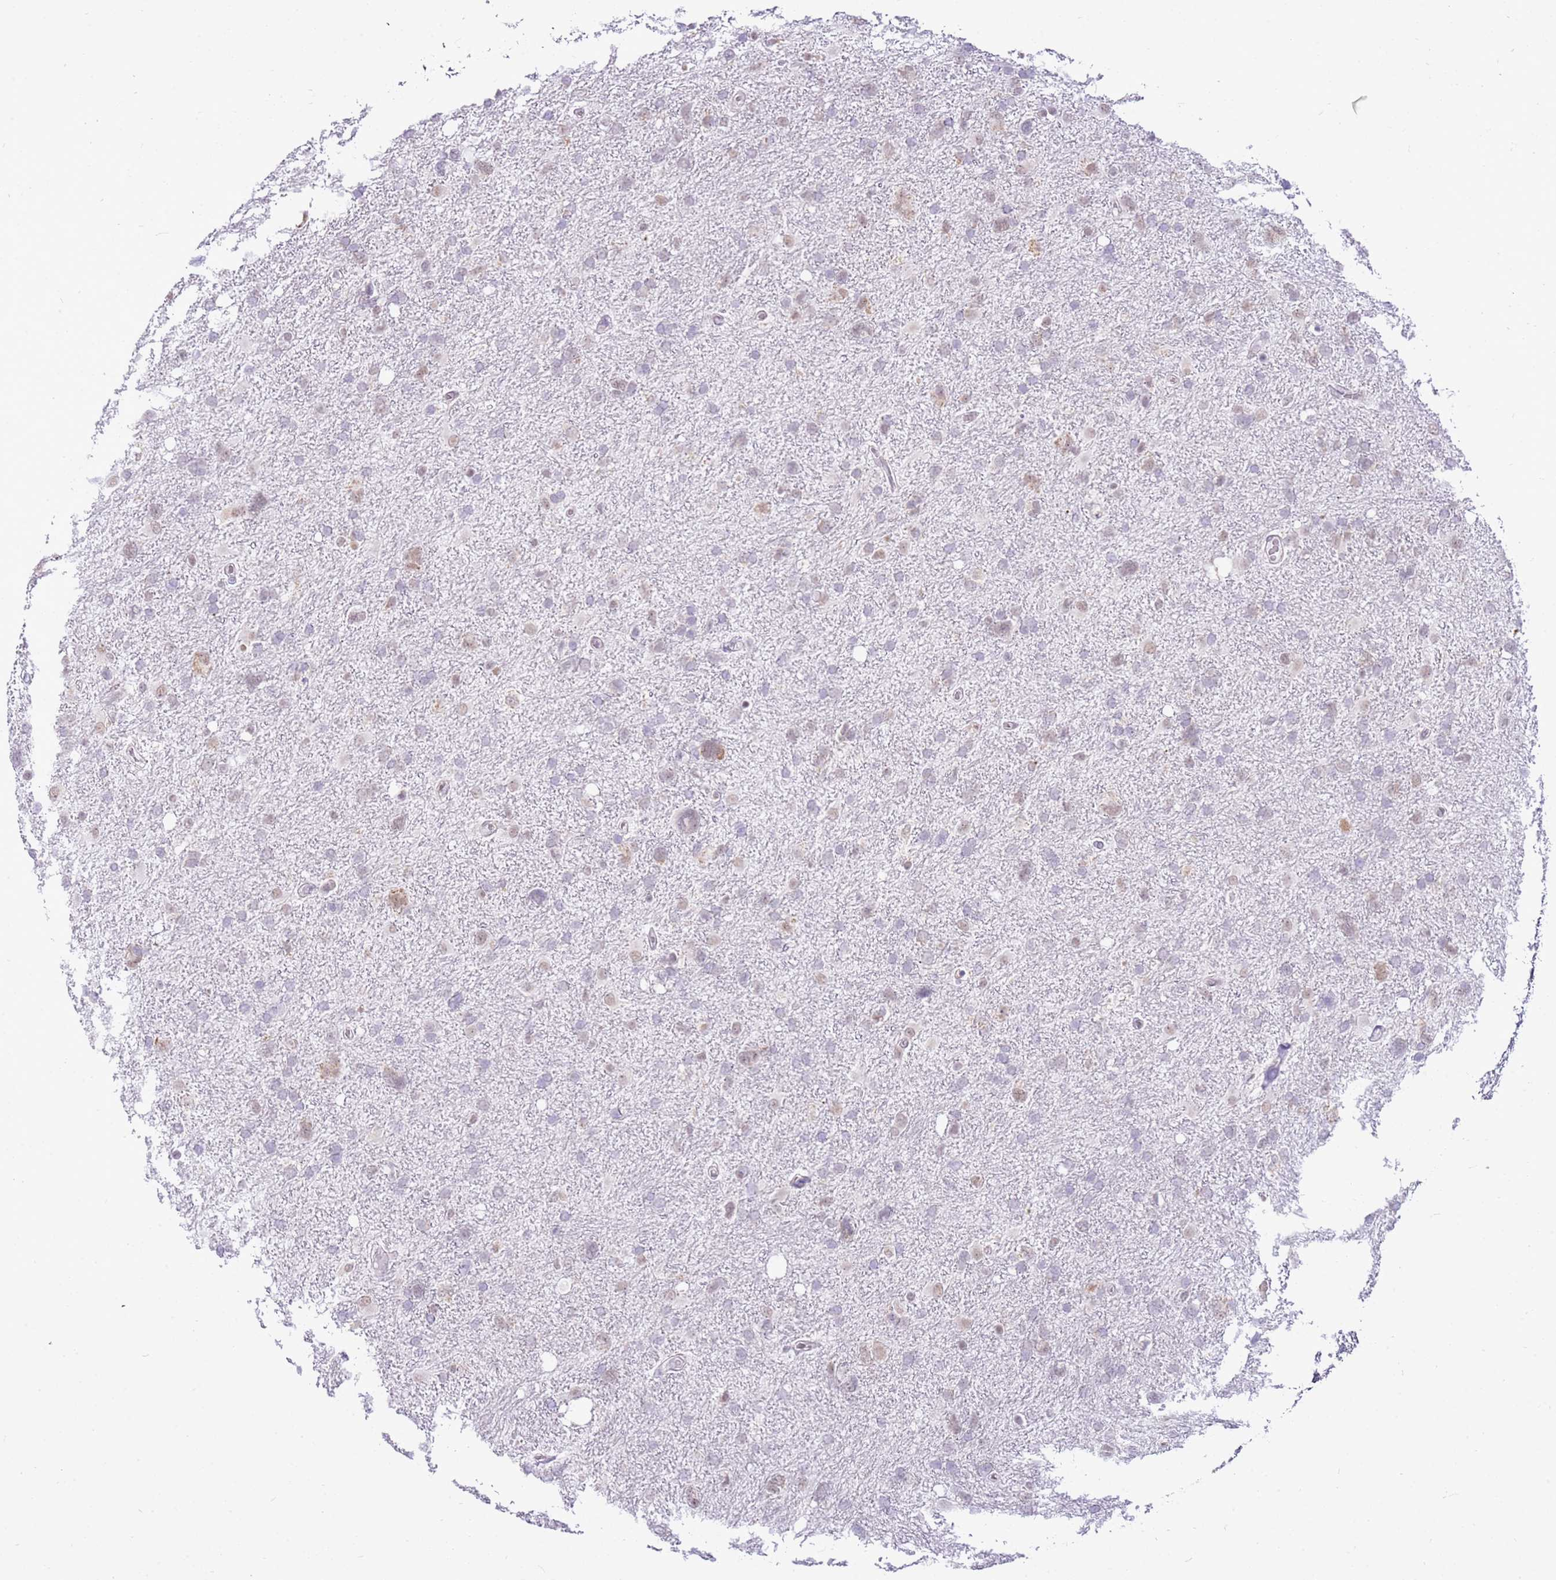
{"staining": {"intensity": "negative", "quantity": "none", "location": "none"}, "tissue": "glioma", "cell_type": "Tumor cells", "image_type": "cancer", "snomed": [{"axis": "morphology", "description": "Glioma, malignant, High grade"}, {"axis": "topography", "description": "Brain"}], "caption": "Malignant glioma (high-grade) was stained to show a protein in brown. There is no significant positivity in tumor cells.", "gene": "SMIM4", "patient": {"sex": "male", "age": 61}}